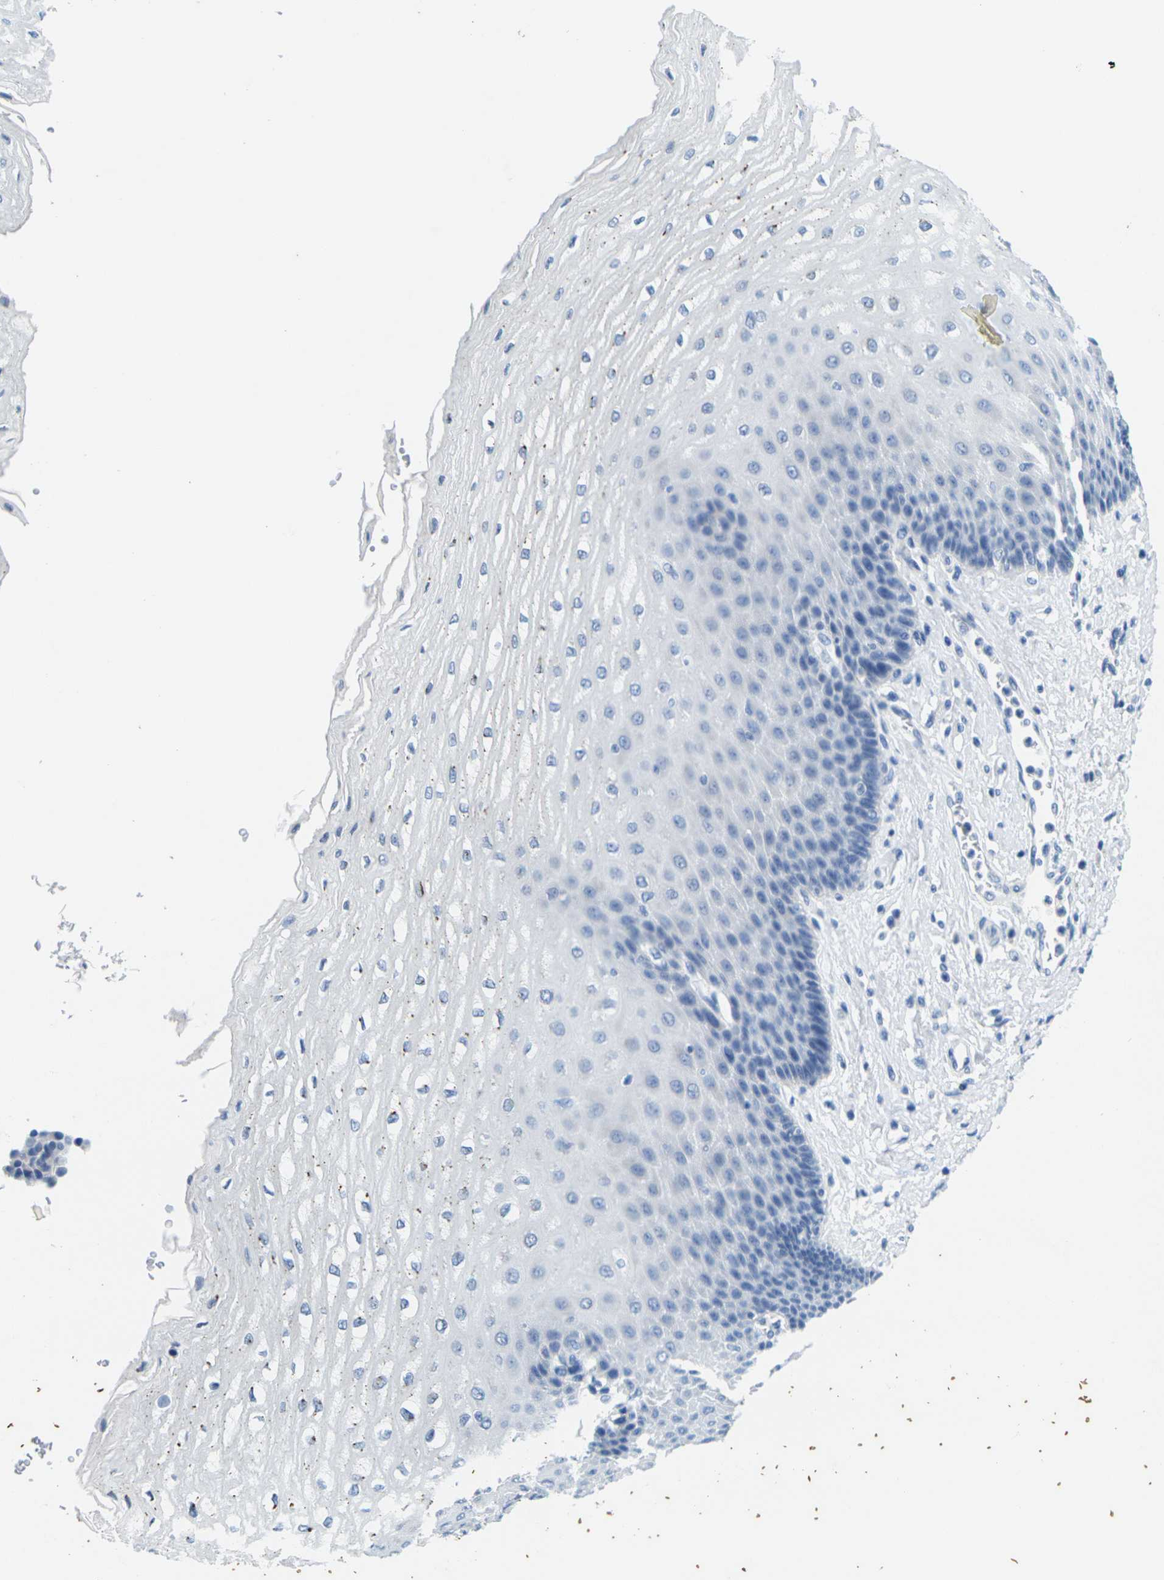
{"staining": {"intensity": "negative", "quantity": "none", "location": "none"}, "tissue": "esophagus", "cell_type": "Squamous epithelial cells", "image_type": "normal", "snomed": [{"axis": "morphology", "description": "Normal tissue, NOS"}, {"axis": "topography", "description": "Esophagus"}], "caption": "An immunohistochemistry (IHC) micrograph of benign esophagus is shown. There is no staining in squamous epithelial cells of esophagus. (DAB (3,3'-diaminobenzidine) IHC with hematoxylin counter stain).", "gene": "FAM3D", "patient": {"sex": "male", "age": 54}}